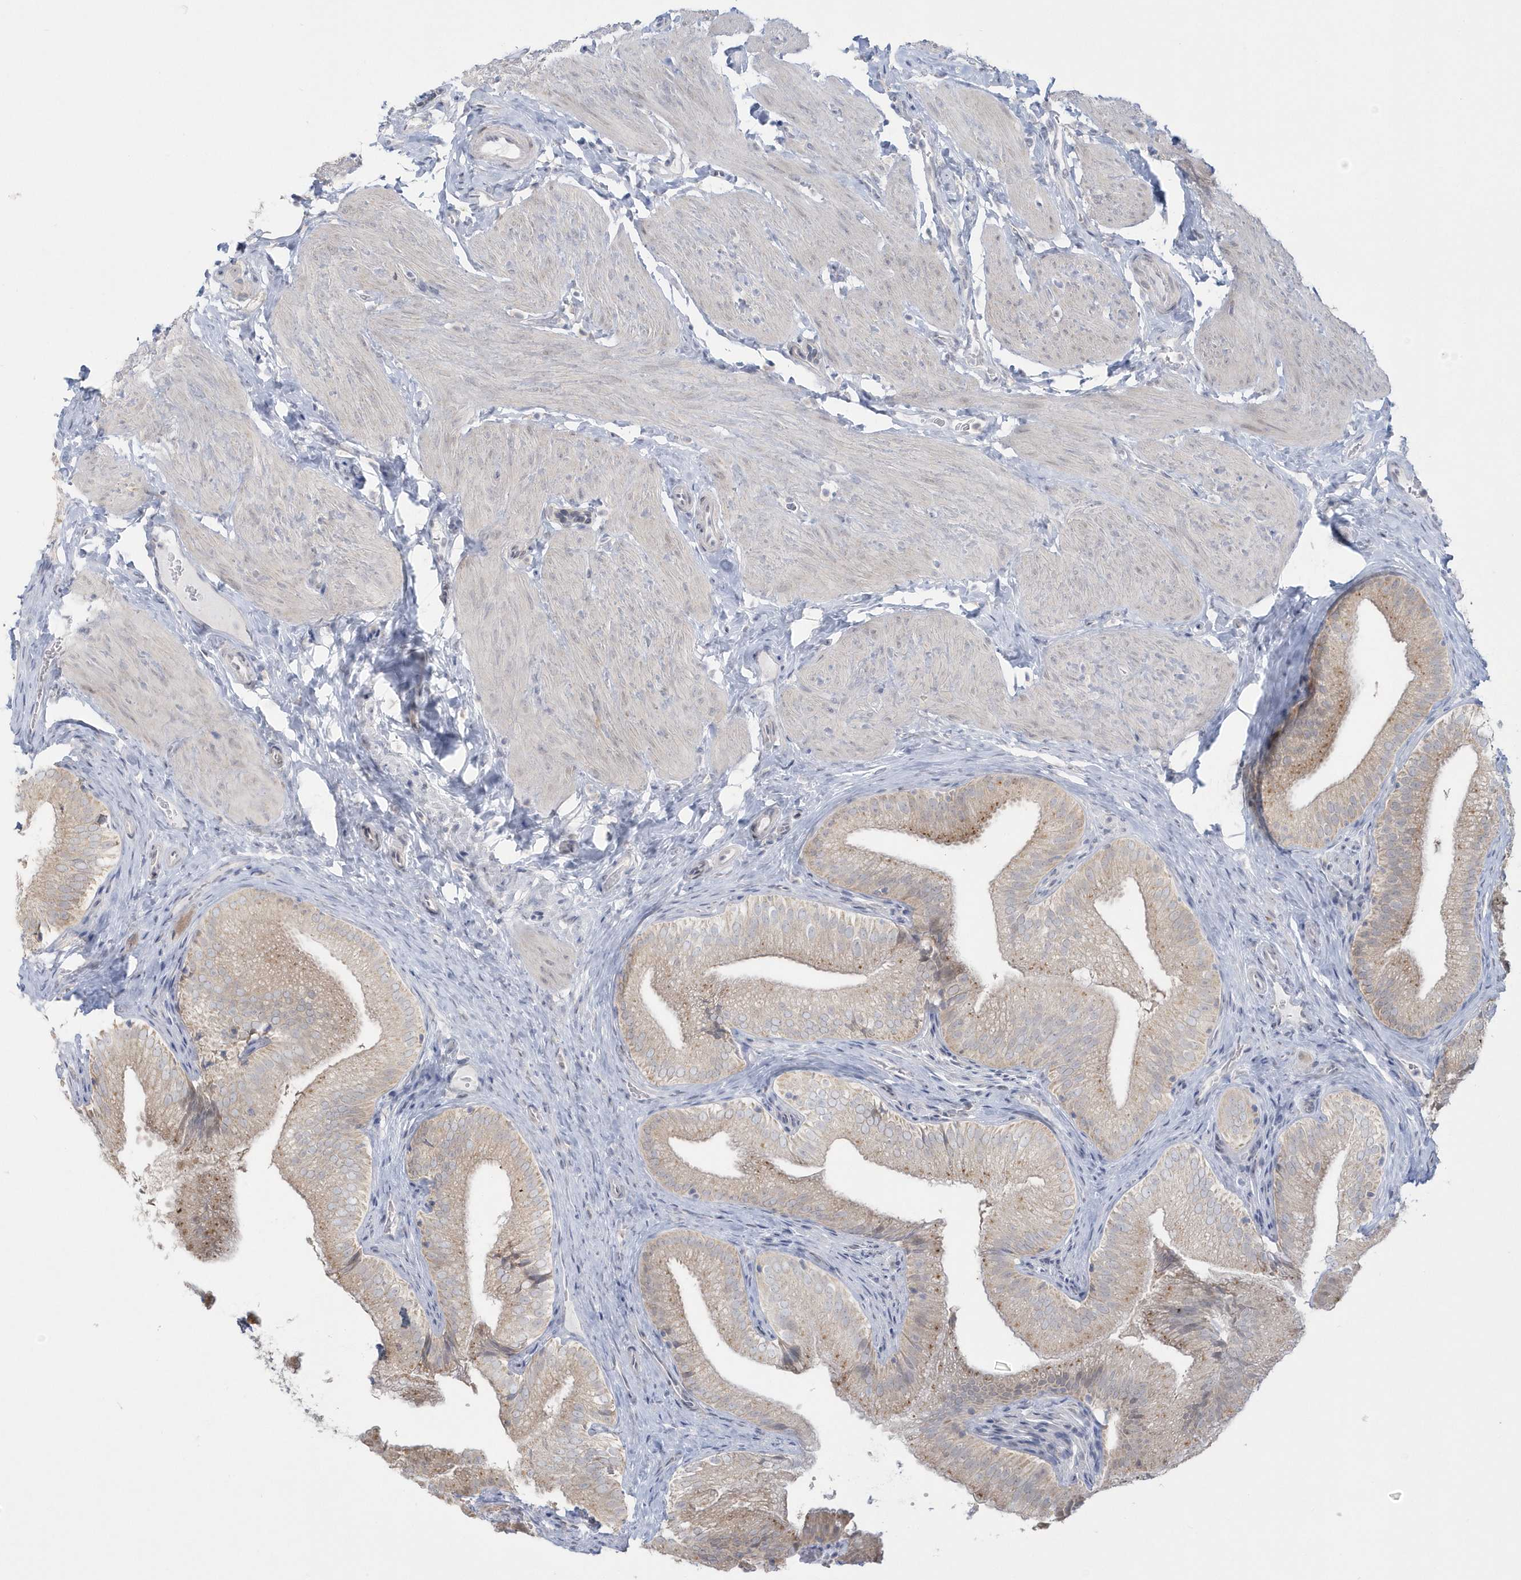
{"staining": {"intensity": "moderate", "quantity": "25%-75%", "location": "cytoplasmic/membranous"}, "tissue": "gallbladder", "cell_type": "Glandular cells", "image_type": "normal", "snomed": [{"axis": "morphology", "description": "Normal tissue, NOS"}, {"axis": "topography", "description": "Gallbladder"}], "caption": "Normal gallbladder demonstrates moderate cytoplasmic/membranous expression in about 25%-75% of glandular cells.", "gene": "PCBD1", "patient": {"sex": "female", "age": 30}}